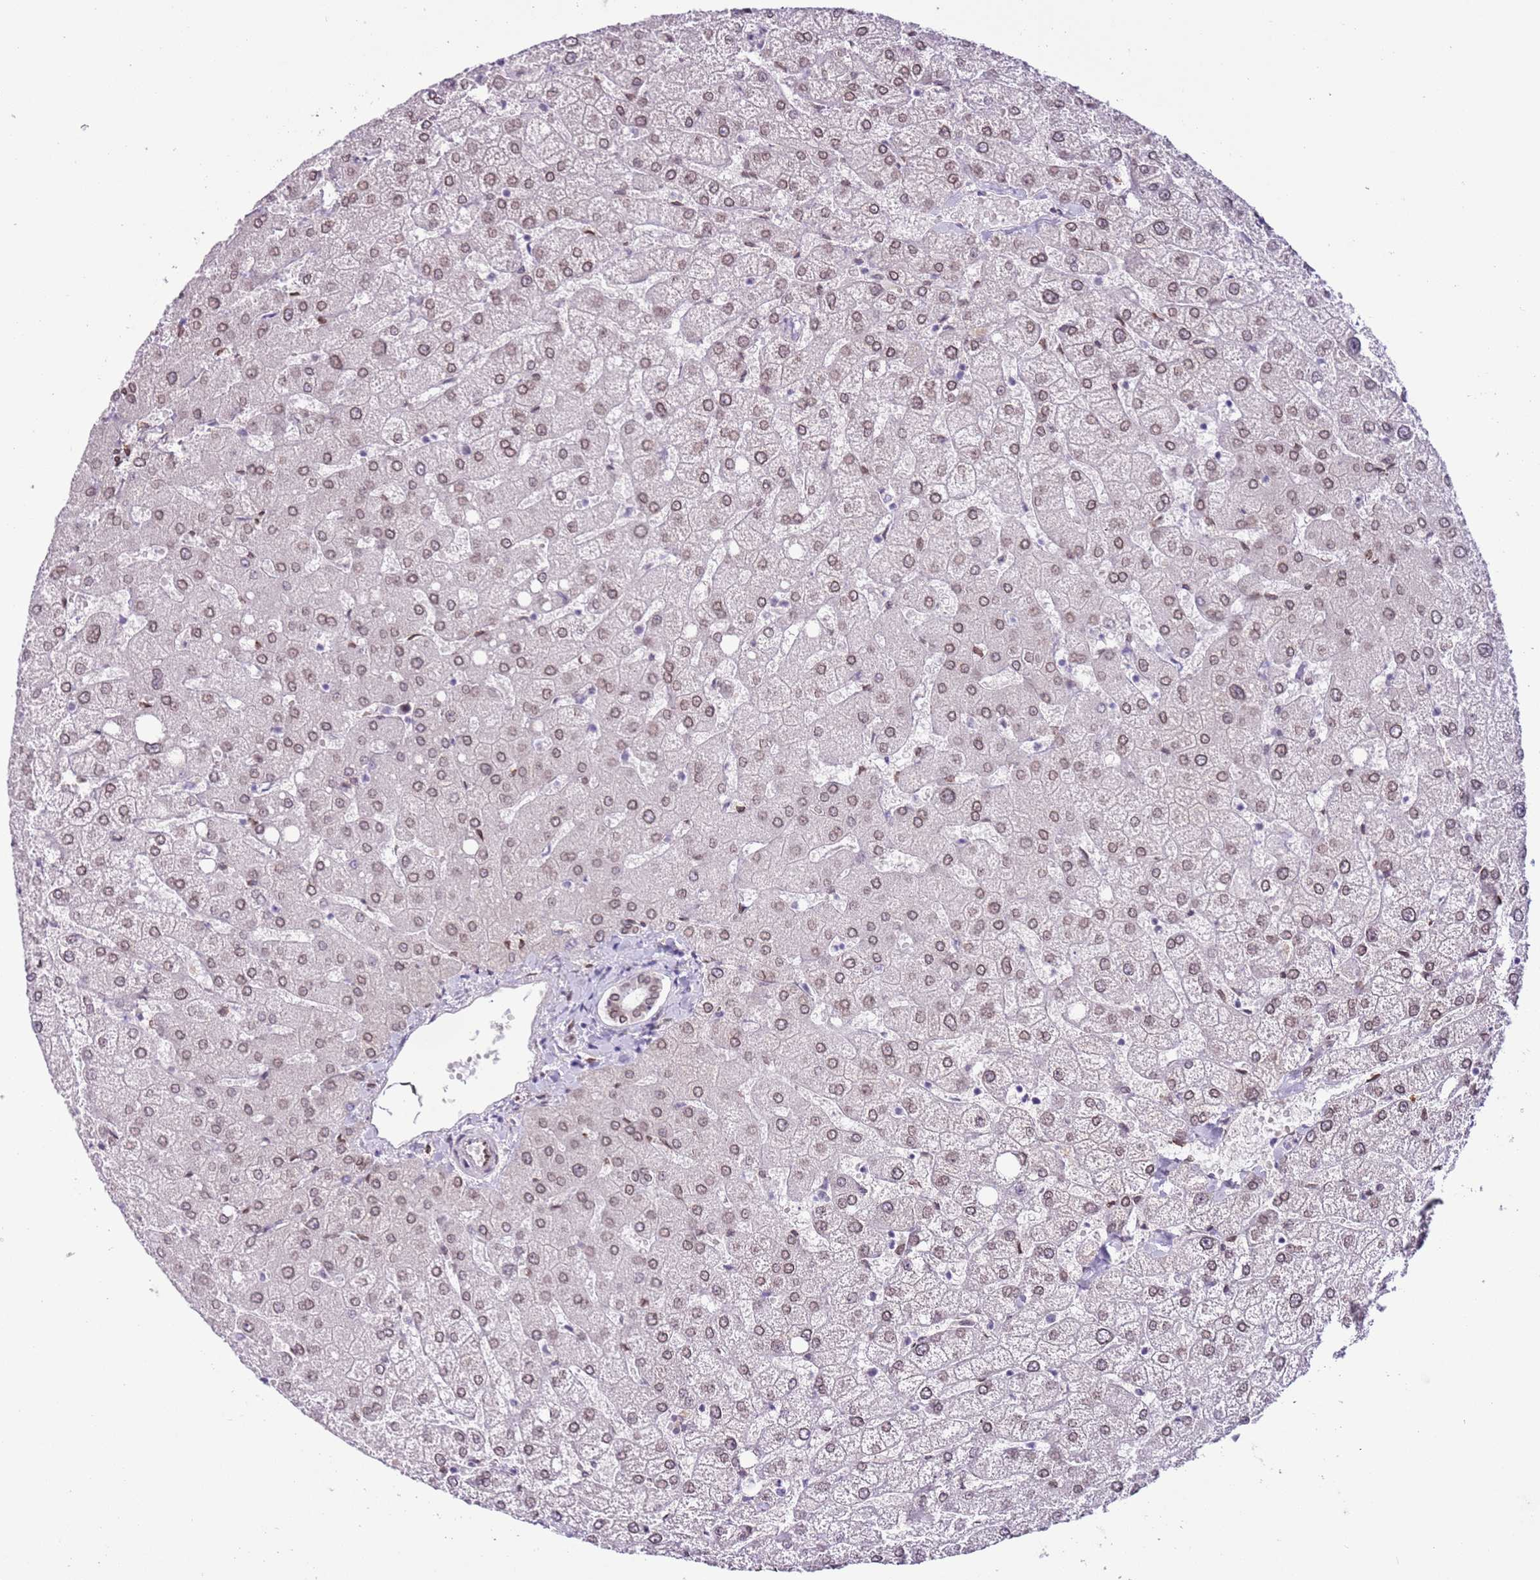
{"staining": {"intensity": "weak", "quantity": "25%-75%", "location": "cytoplasmic/membranous,nuclear"}, "tissue": "liver", "cell_type": "Cholangiocytes", "image_type": "normal", "snomed": [{"axis": "morphology", "description": "Normal tissue, NOS"}, {"axis": "topography", "description": "Liver"}], "caption": "Protein staining demonstrates weak cytoplasmic/membranous,nuclear staining in approximately 25%-75% of cholangiocytes in normal liver. Using DAB (brown) and hematoxylin (blue) stains, captured at high magnification using brightfield microscopy.", "gene": "ZGLP1", "patient": {"sex": "female", "age": 54}}